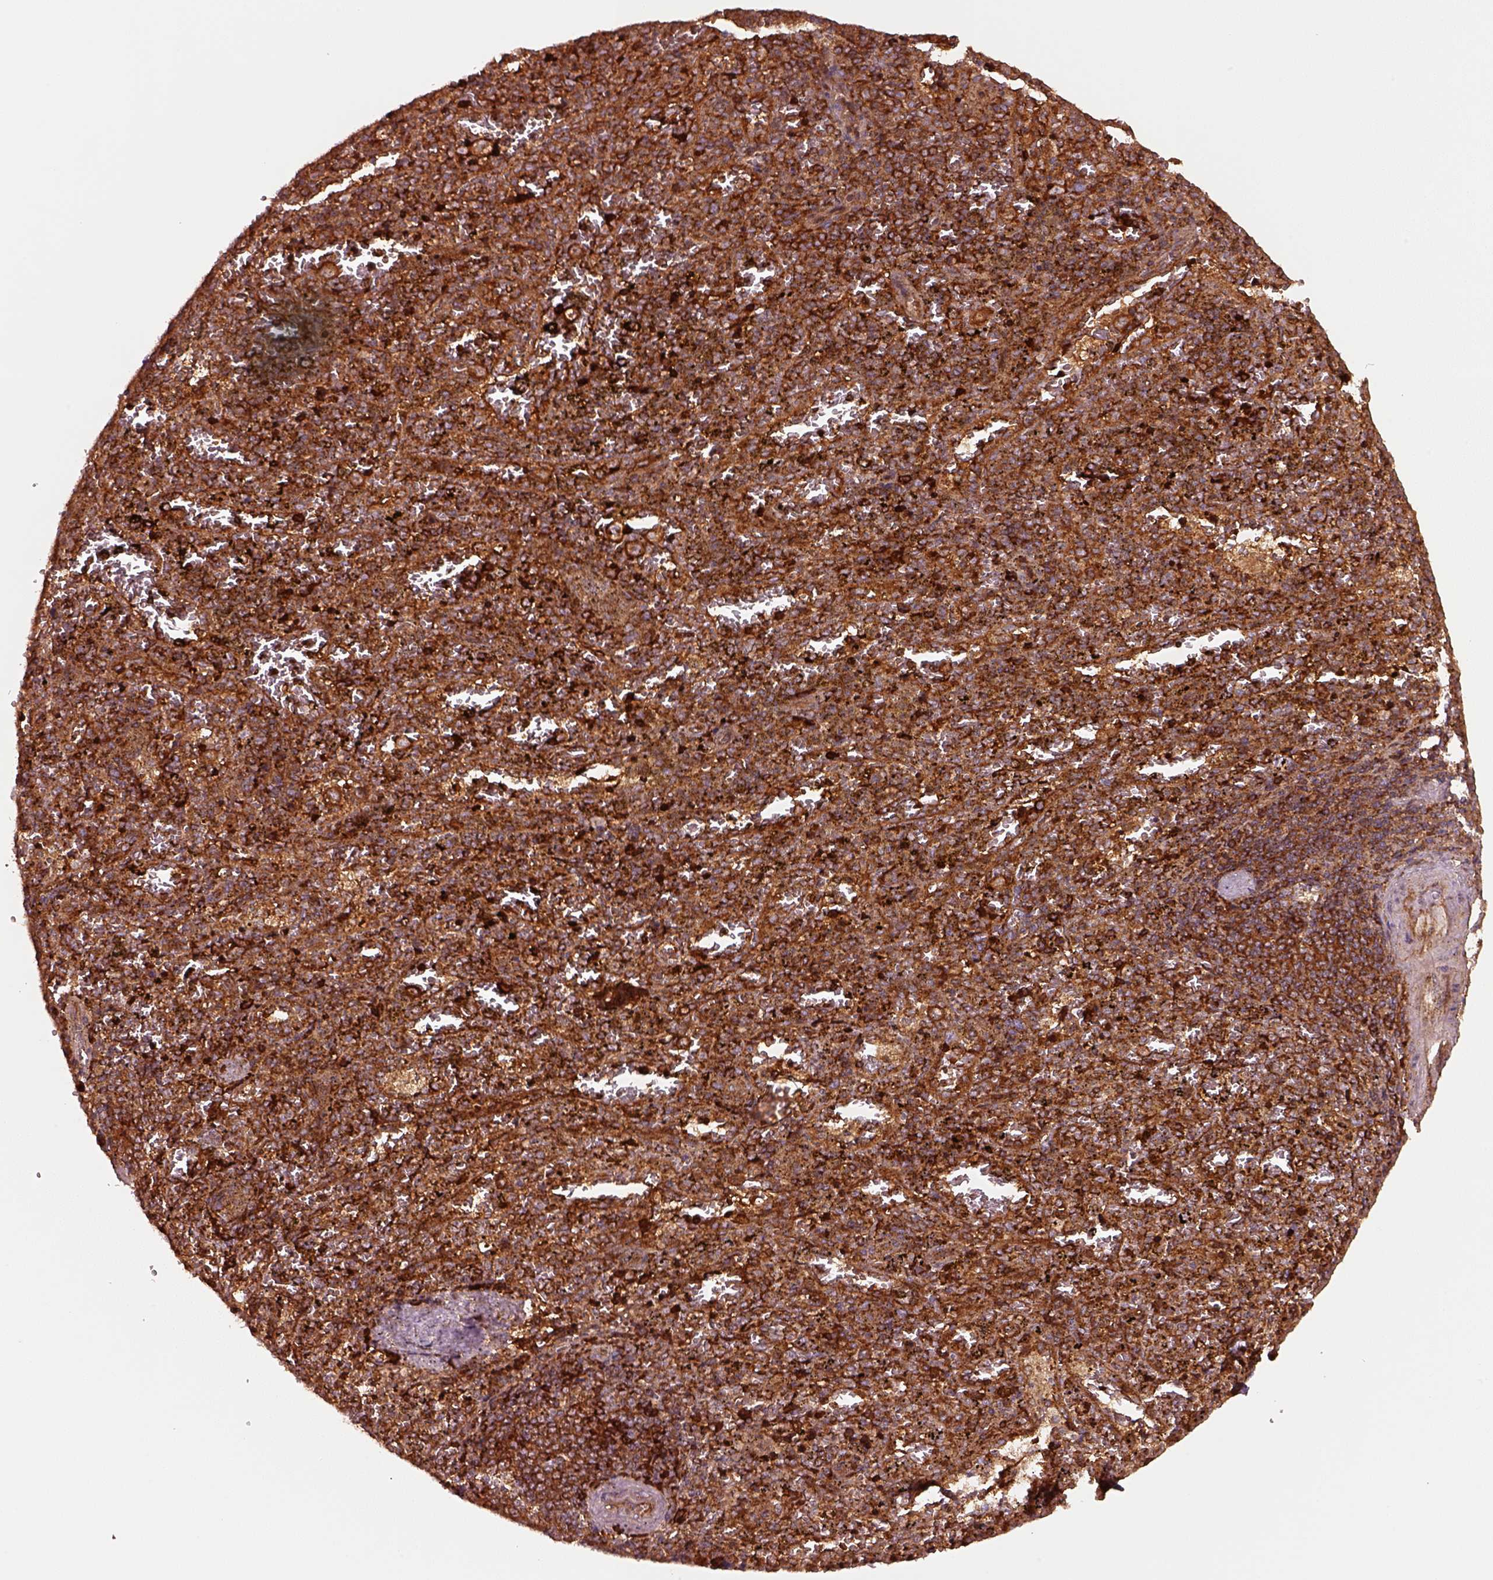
{"staining": {"intensity": "strong", "quantity": ">75%", "location": "cytoplasmic/membranous"}, "tissue": "spleen", "cell_type": "Cells in red pulp", "image_type": "normal", "snomed": [{"axis": "morphology", "description": "Normal tissue, NOS"}, {"axis": "topography", "description": "Spleen"}], "caption": "A high-resolution photomicrograph shows IHC staining of normal spleen, which exhibits strong cytoplasmic/membranous staining in approximately >75% of cells in red pulp.", "gene": "WASHC2A", "patient": {"sex": "female", "age": 50}}